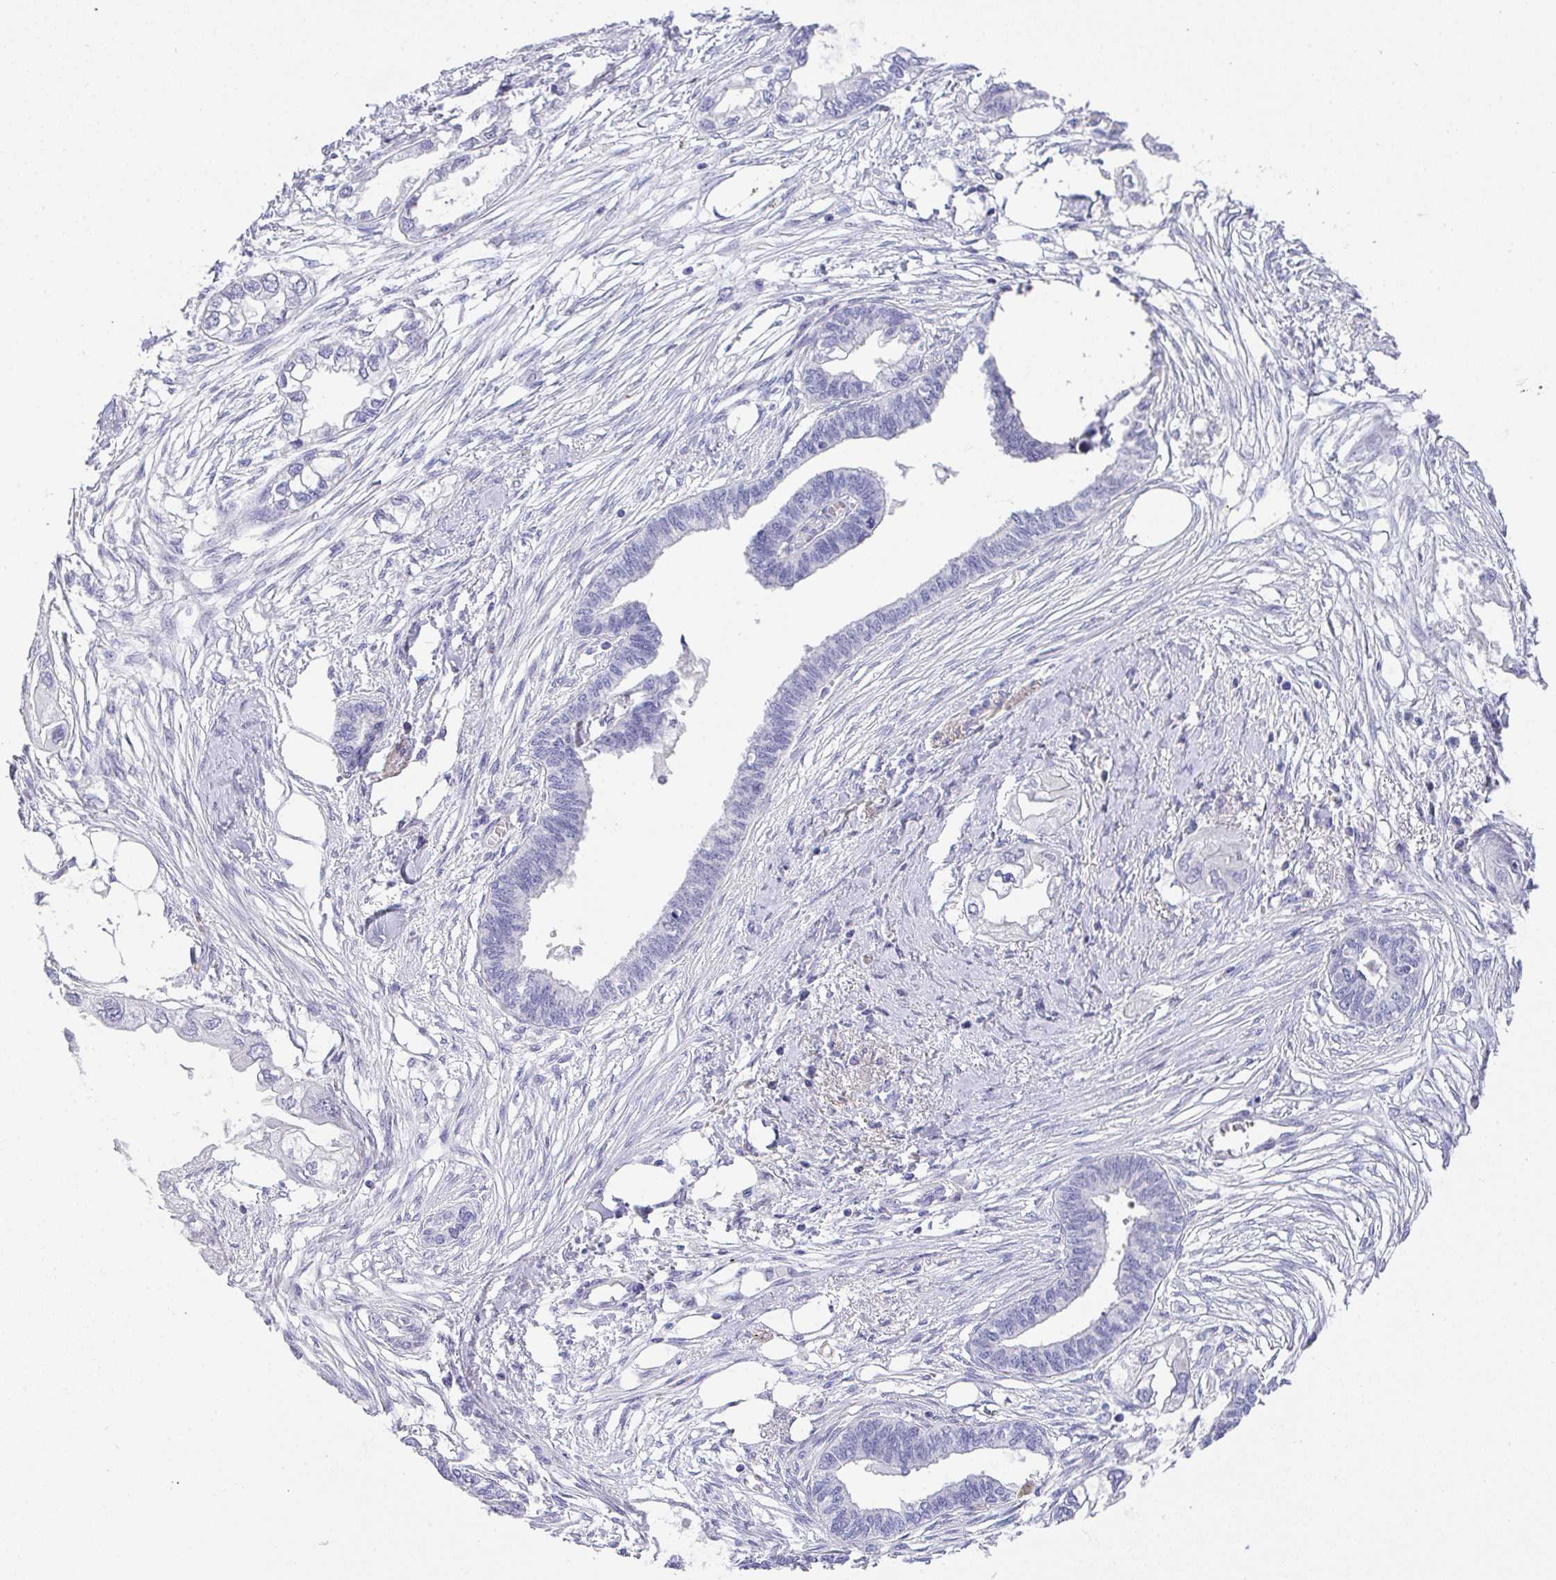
{"staining": {"intensity": "negative", "quantity": "none", "location": "none"}, "tissue": "endometrial cancer", "cell_type": "Tumor cells", "image_type": "cancer", "snomed": [{"axis": "morphology", "description": "Adenocarcinoma, NOS"}, {"axis": "morphology", "description": "Adenocarcinoma, metastatic, NOS"}, {"axis": "topography", "description": "Adipose tissue"}, {"axis": "topography", "description": "Endometrium"}], "caption": "Immunohistochemistry (IHC) micrograph of human endometrial metastatic adenocarcinoma stained for a protein (brown), which displays no positivity in tumor cells.", "gene": "KMT2E", "patient": {"sex": "female", "age": 67}}